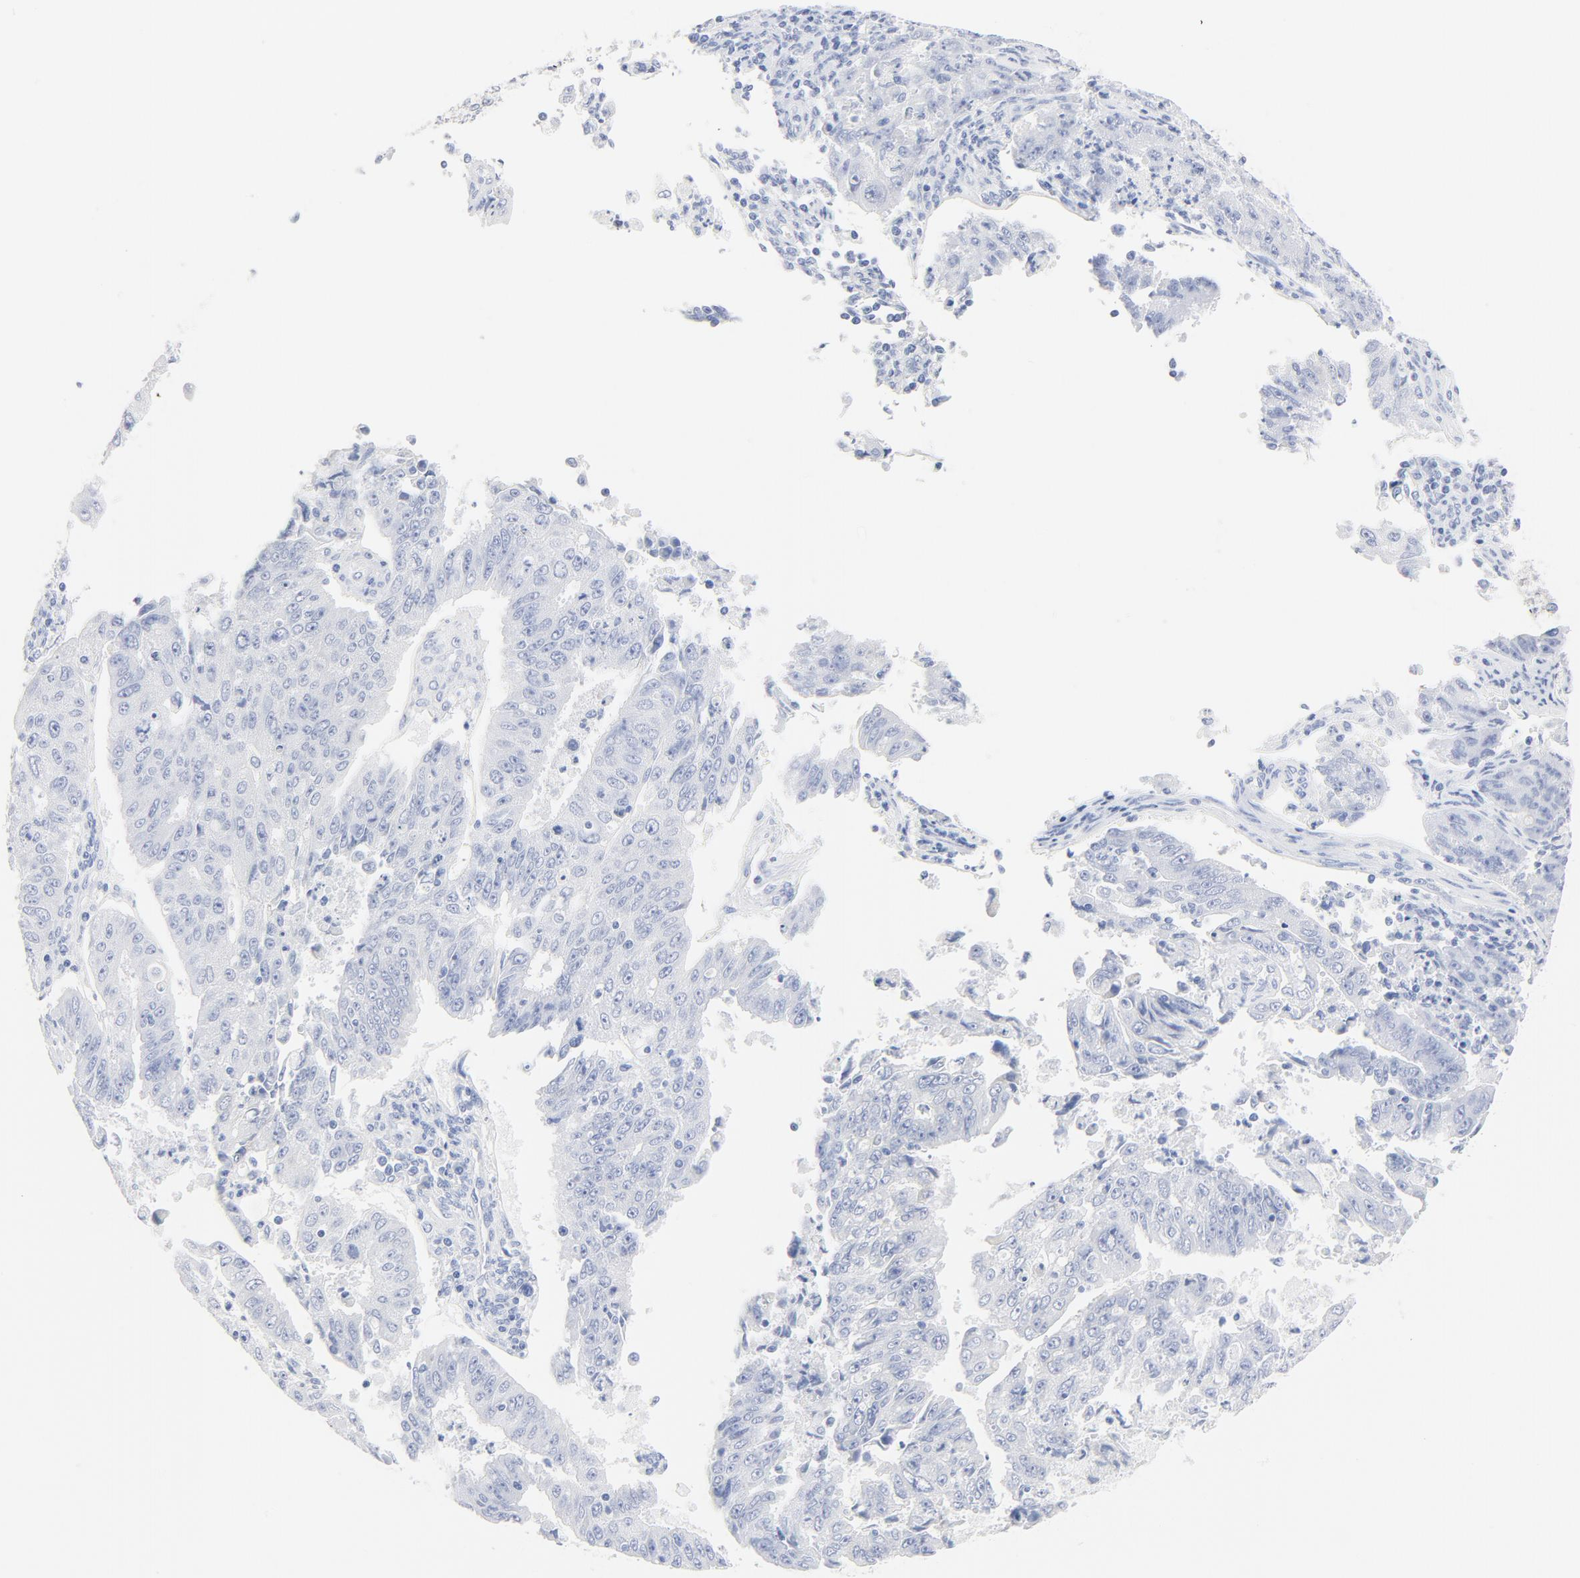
{"staining": {"intensity": "negative", "quantity": "none", "location": "none"}, "tissue": "endometrial cancer", "cell_type": "Tumor cells", "image_type": "cancer", "snomed": [{"axis": "morphology", "description": "Adenocarcinoma, NOS"}, {"axis": "topography", "description": "Endometrium"}], "caption": "IHC image of human adenocarcinoma (endometrial) stained for a protein (brown), which shows no staining in tumor cells. (DAB immunohistochemistry (IHC) with hematoxylin counter stain).", "gene": "FGFR3", "patient": {"sex": "female", "age": 42}}